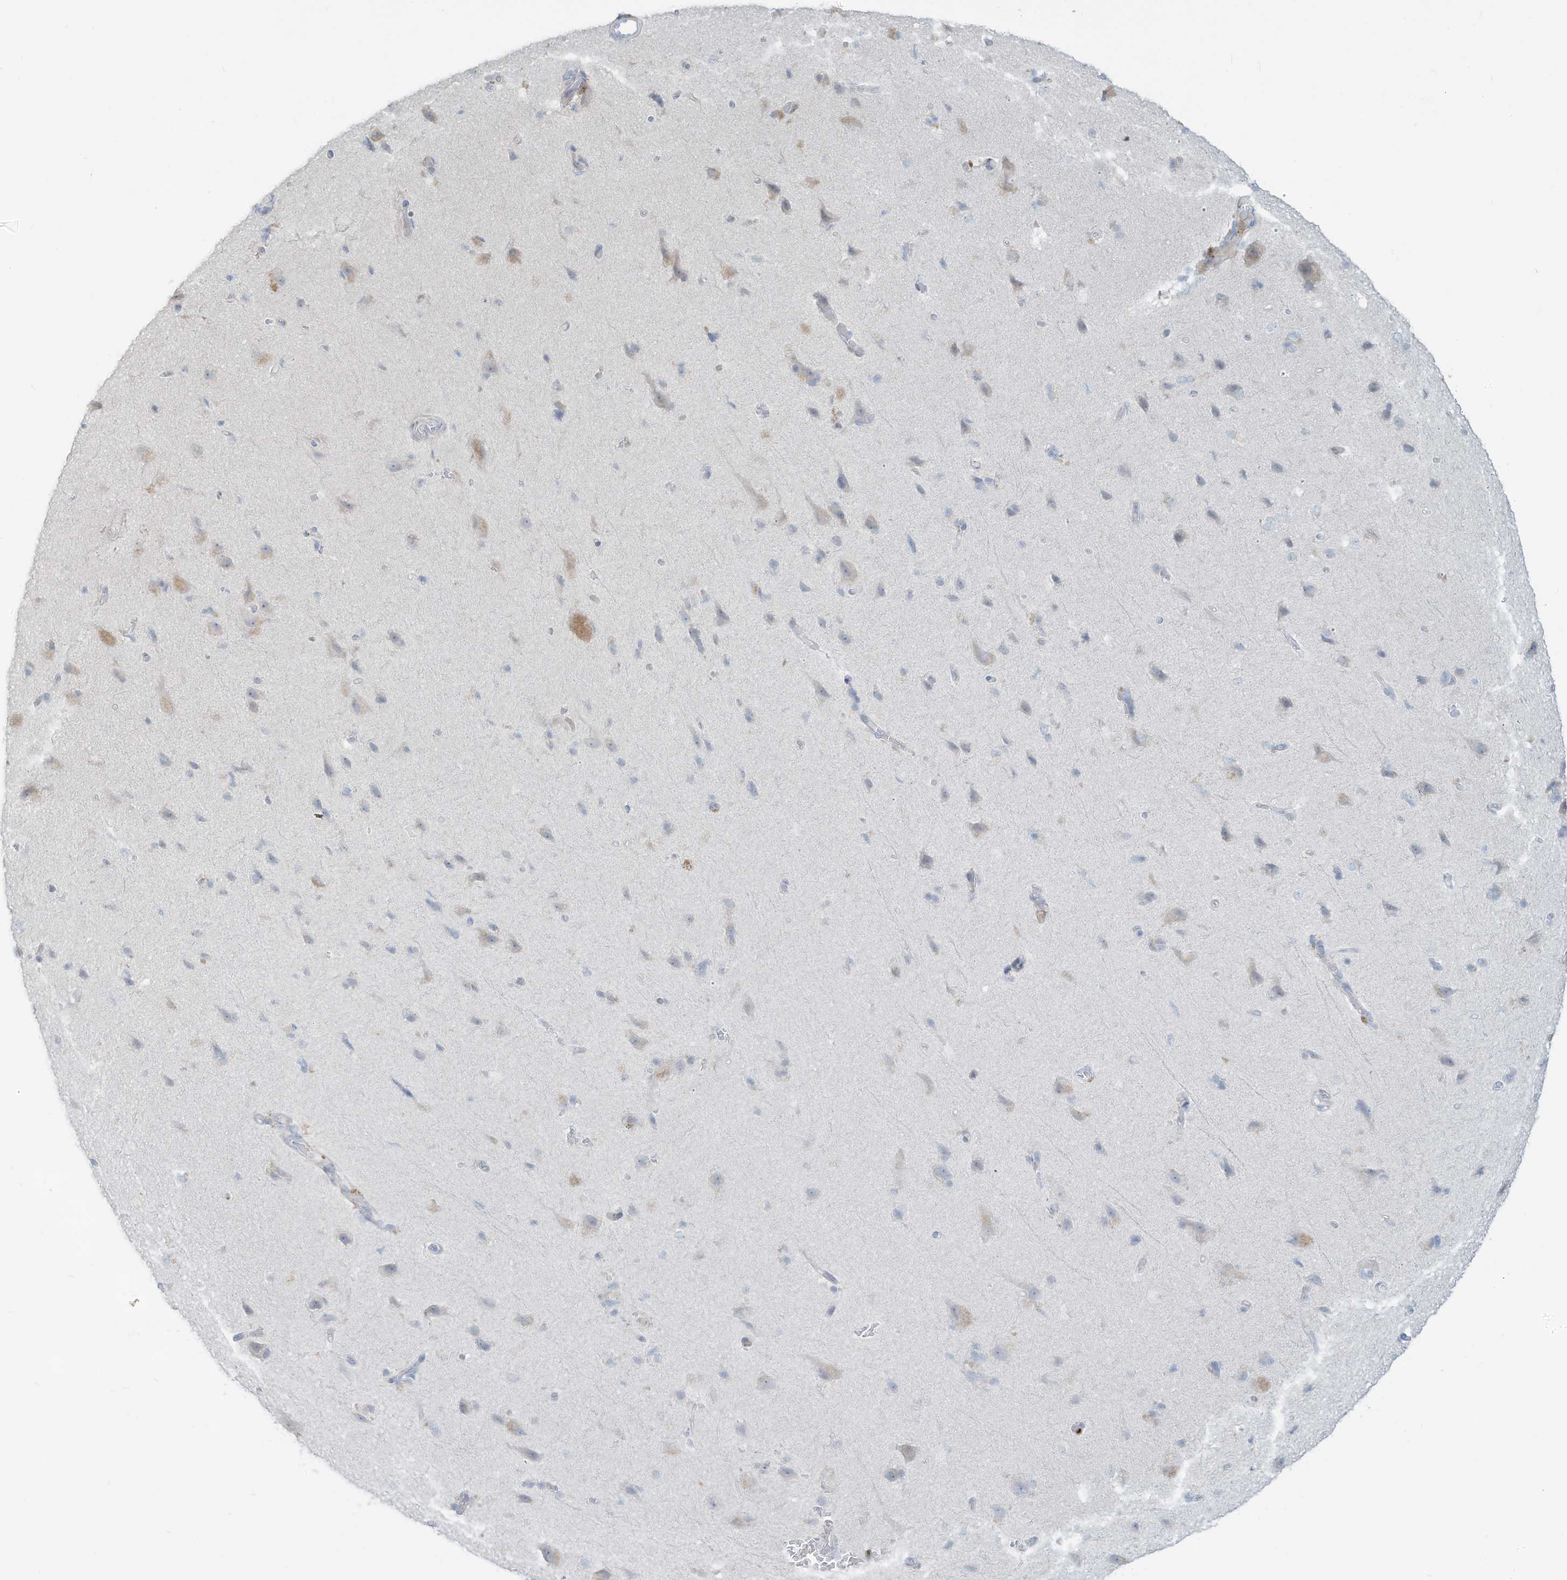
{"staining": {"intensity": "negative", "quantity": "none", "location": "none"}, "tissue": "cerebral cortex", "cell_type": "Endothelial cells", "image_type": "normal", "snomed": [{"axis": "morphology", "description": "Normal tissue, NOS"}, {"axis": "topography", "description": "Cerebral cortex"}], "caption": "This is an immunohistochemistry (IHC) micrograph of unremarkable human cerebral cortex. There is no staining in endothelial cells.", "gene": "NOTO", "patient": {"sex": "male", "age": 62}}